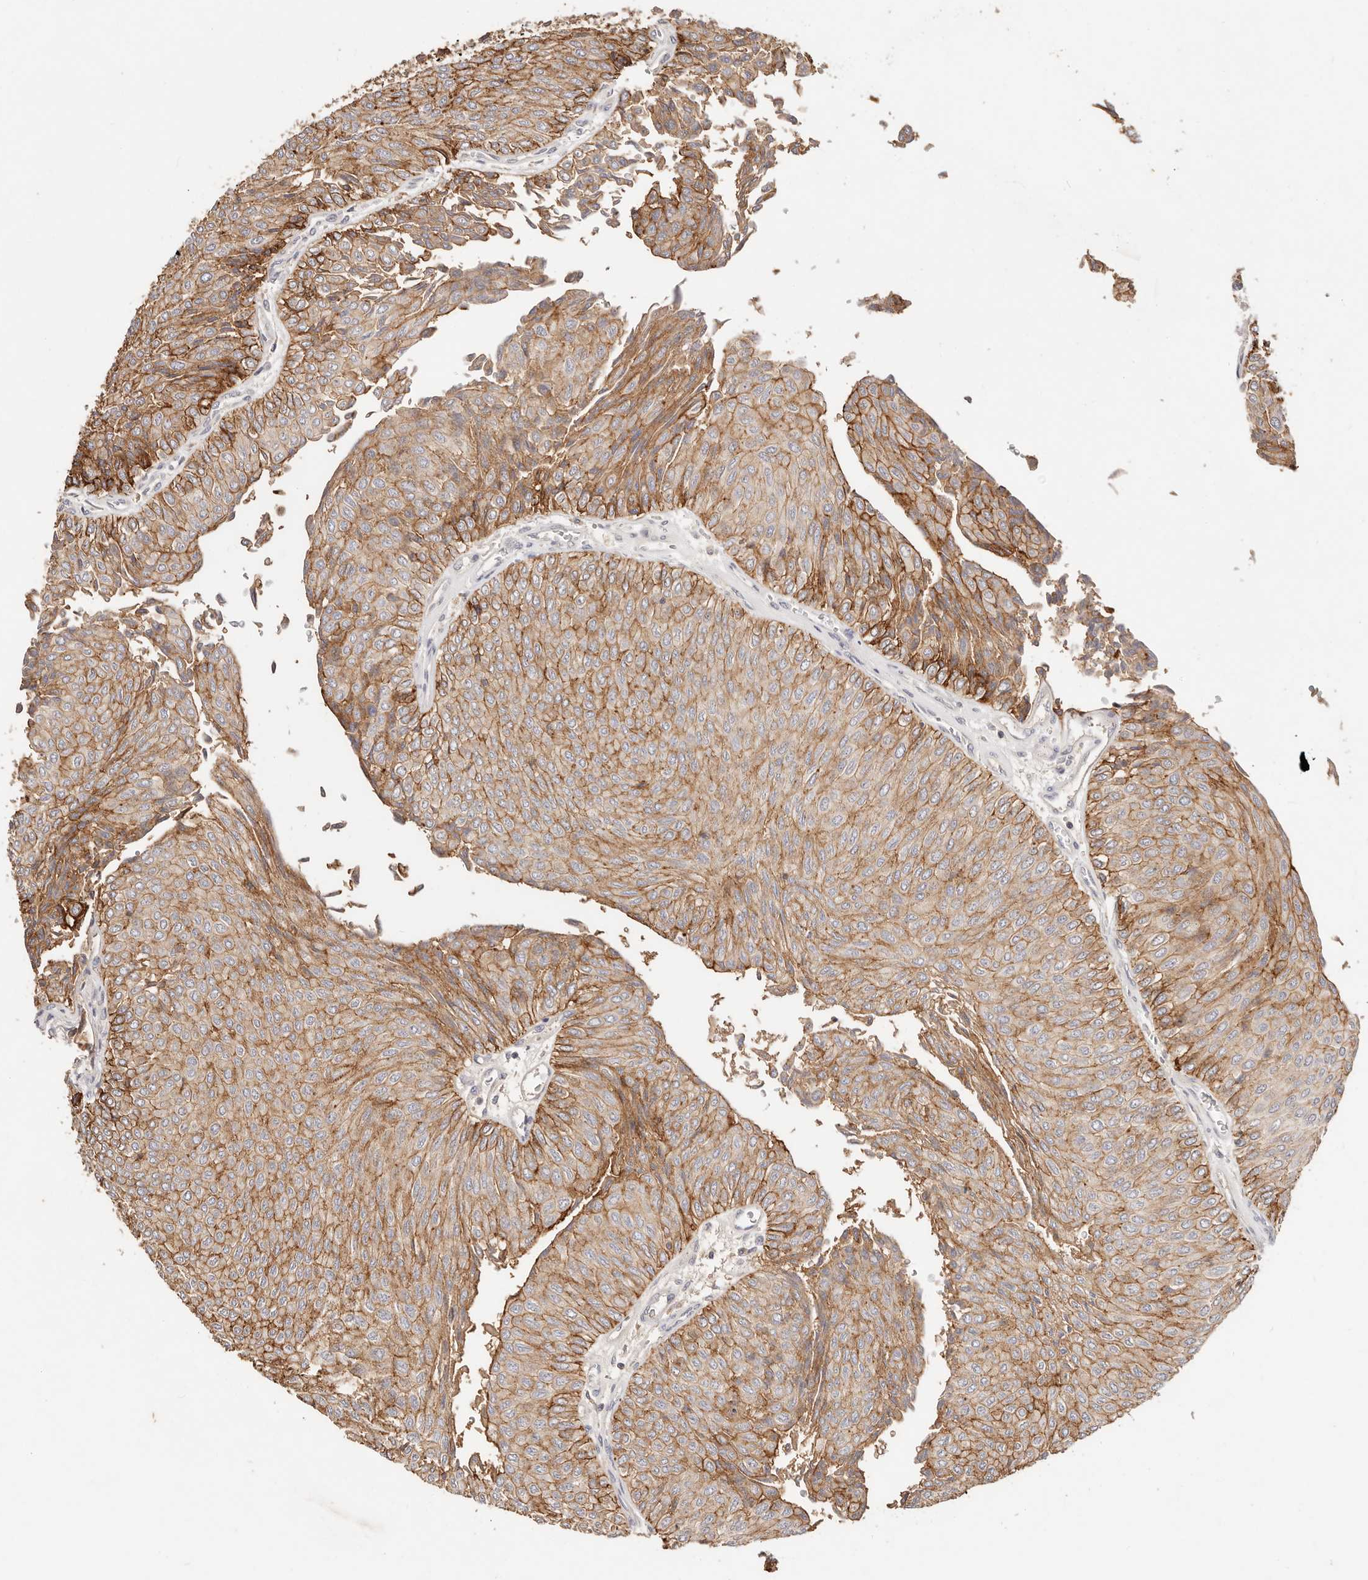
{"staining": {"intensity": "moderate", "quantity": ">75%", "location": "cytoplasmic/membranous"}, "tissue": "urothelial cancer", "cell_type": "Tumor cells", "image_type": "cancer", "snomed": [{"axis": "morphology", "description": "Urothelial carcinoma, Low grade"}, {"axis": "topography", "description": "Urinary bladder"}], "caption": "Tumor cells demonstrate medium levels of moderate cytoplasmic/membranous staining in about >75% of cells in human urothelial cancer.", "gene": "CXADR", "patient": {"sex": "male", "age": 78}}